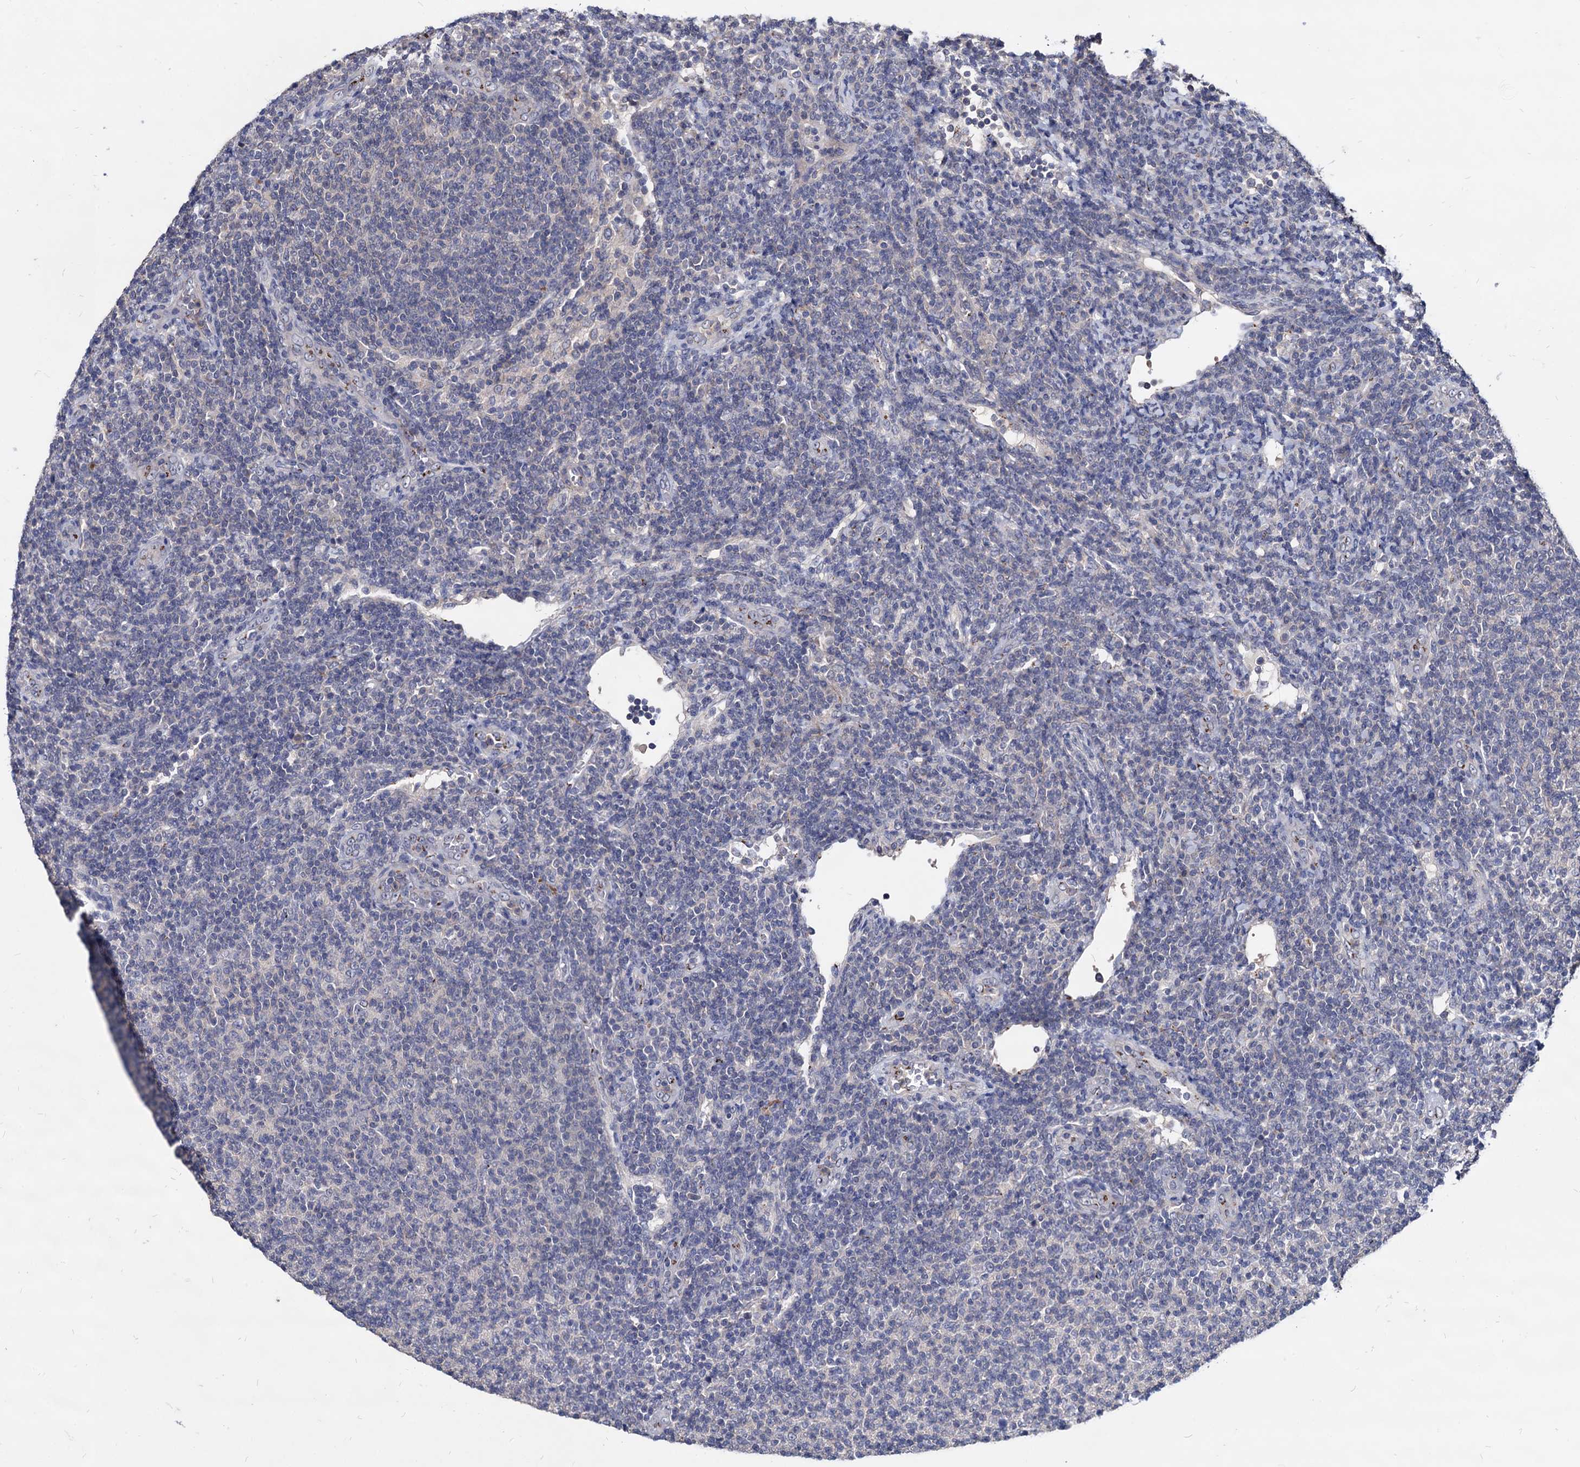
{"staining": {"intensity": "negative", "quantity": "none", "location": "none"}, "tissue": "lymphoma", "cell_type": "Tumor cells", "image_type": "cancer", "snomed": [{"axis": "morphology", "description": "Malignant lymphoma, non-Hodgkin's type, Low grade"}, {"axis": "topography", "description": "Lymph node"}], "caption": "This is an immunohistochemistry (IHC) photomicrograph of human lymphoma. There is no positivity in tumor cells.", "gene": "ESD", "patient": {"sex": "male", "age": 66}}